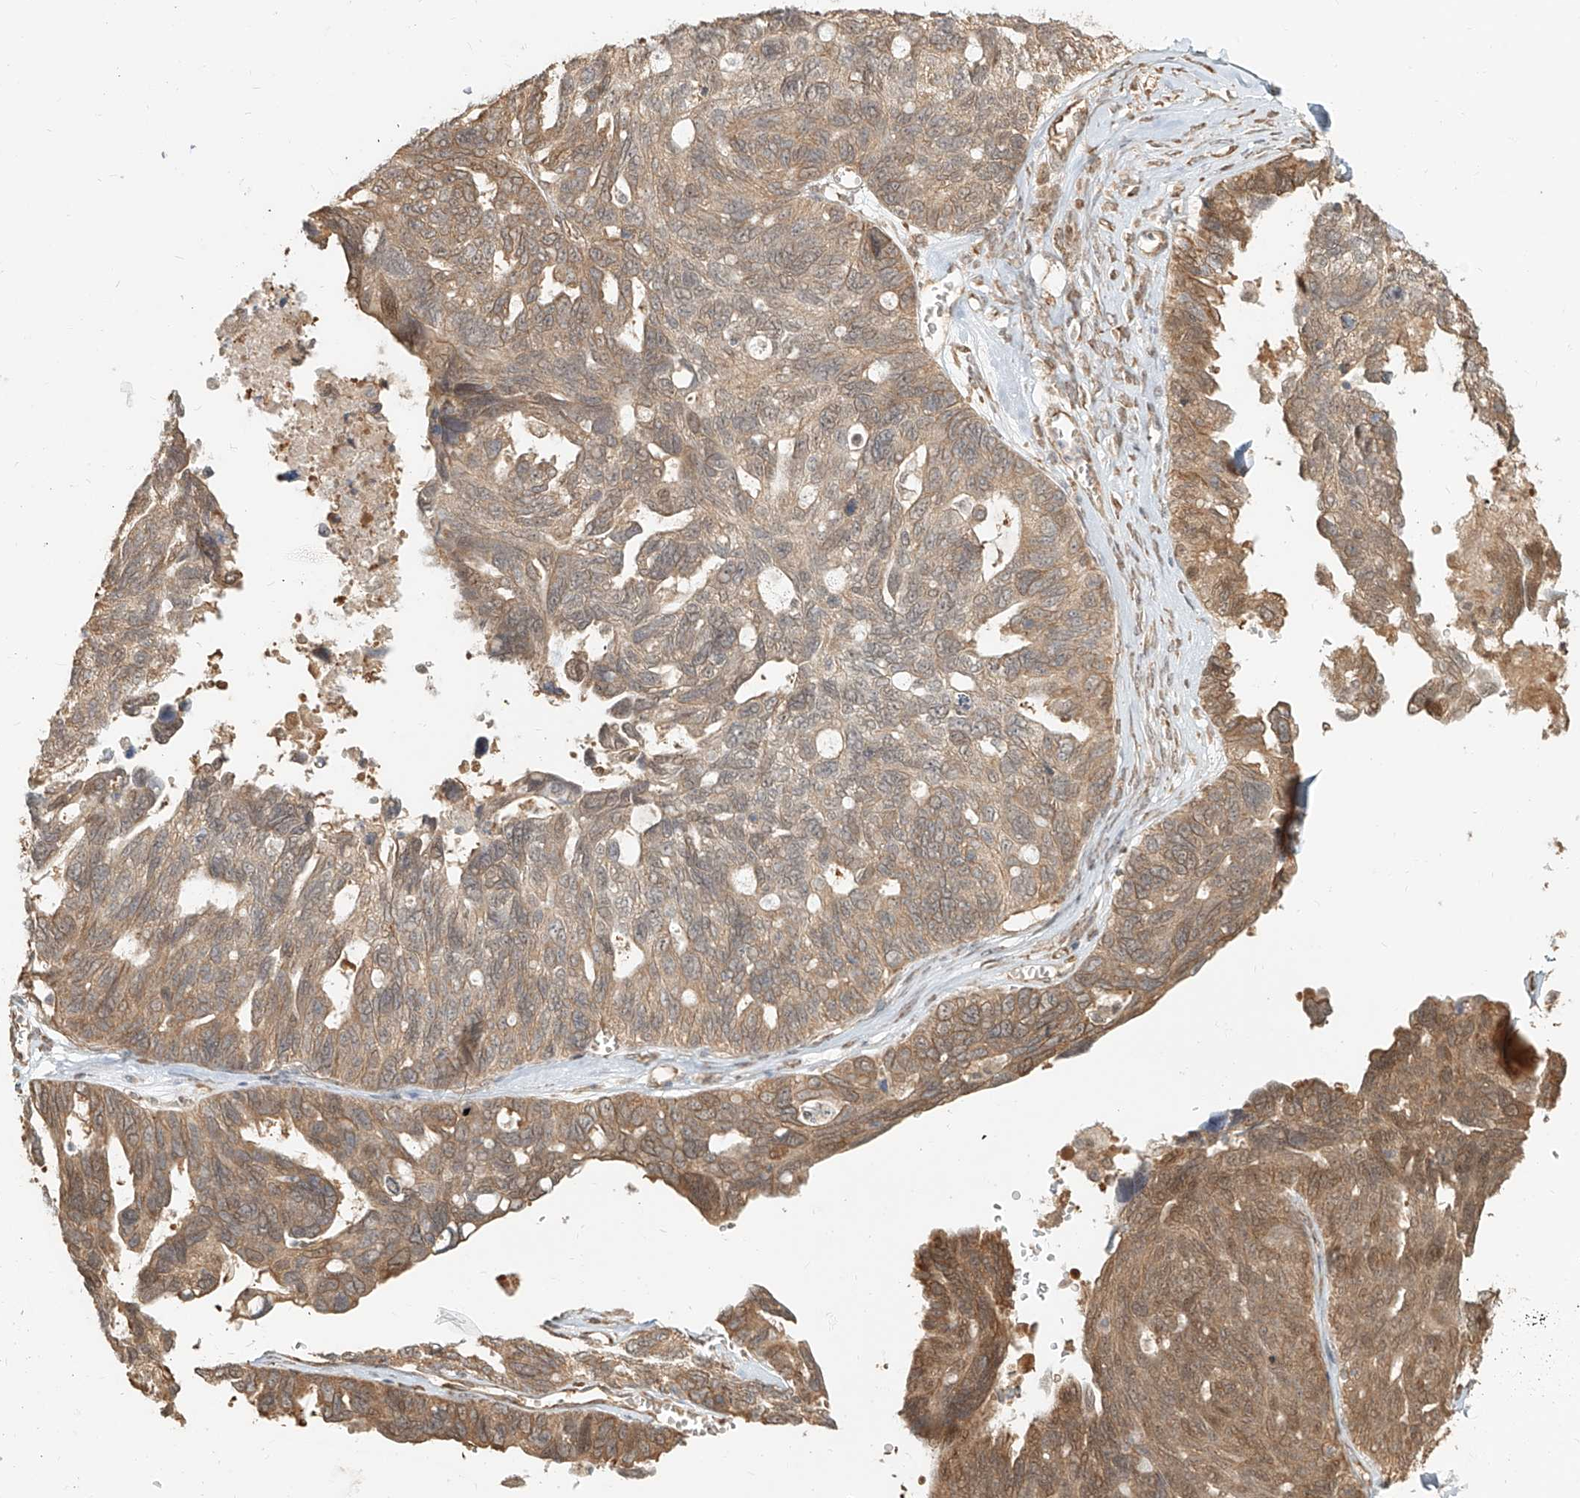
{"staining": {"intensity": "moderate", "quantity": ">75%", "location": "cytoplasmic/membranous"}, "tissue": "ovarian cancer", "cell_type": "Tumor cells", "image_type": "cancer", "snomed": [{"axis": "morphology", "description": "Cystadenocarcinoma, serous, NOS"}, {"axis": "topography", "description": "Ovary"}], "caption": "About >75% of tumor cells in human ovarian cancer (serous cystadenocarcinoma) demonstrate moderate cytoplasmic/membranous protein positivity as visualized by brown immunohistochemical staining.", "gene": "UBE2K", "patient": {"sex": "female", "age": 79}}